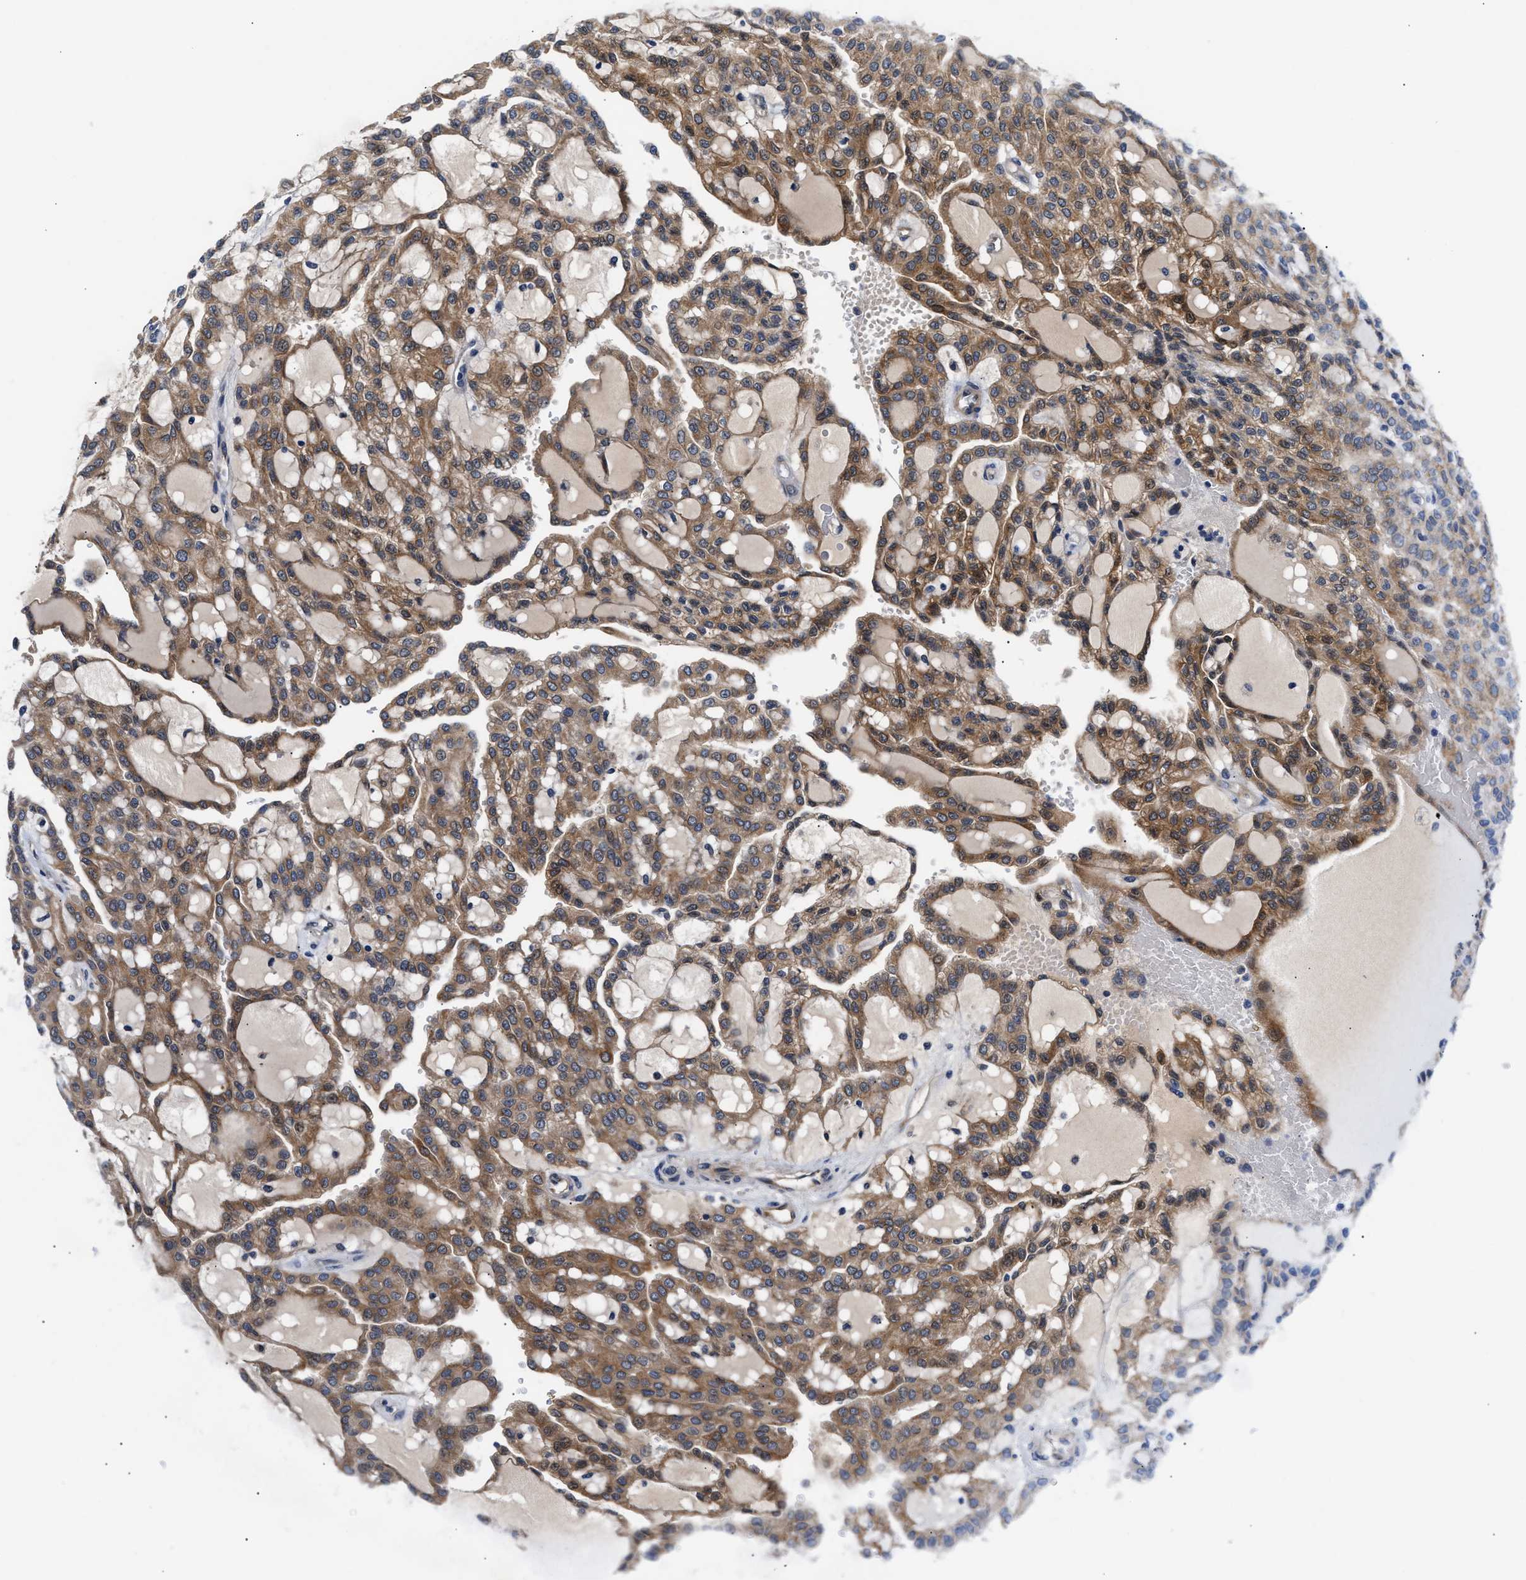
{"staining": {"intensity": "strong", "quantity": "25%-75%", "location": "cytoplasmic/membranous"}, "tissue": "renal cancer", "cell_type": "Tumor cells", "image_type": "cancer", "snomed": [{"axis": "morphology", "description": "Adenocarcinoma, NOS"}, {"axis": "topography", "description": "Kidney"}], "caption": "Strong cytoplasmic/membranous positivity is present in about 25%-75% of tumor cells in renal cancer (adenocarcinoma). The staining was performed using DAB (3,3'-diaminobenzidine), with brown indicating positive protein expression. Nuclei are stained blue with hematoxylin.", "gene": "CCDC146", "patient": {"sex": "male", "age": 63}}